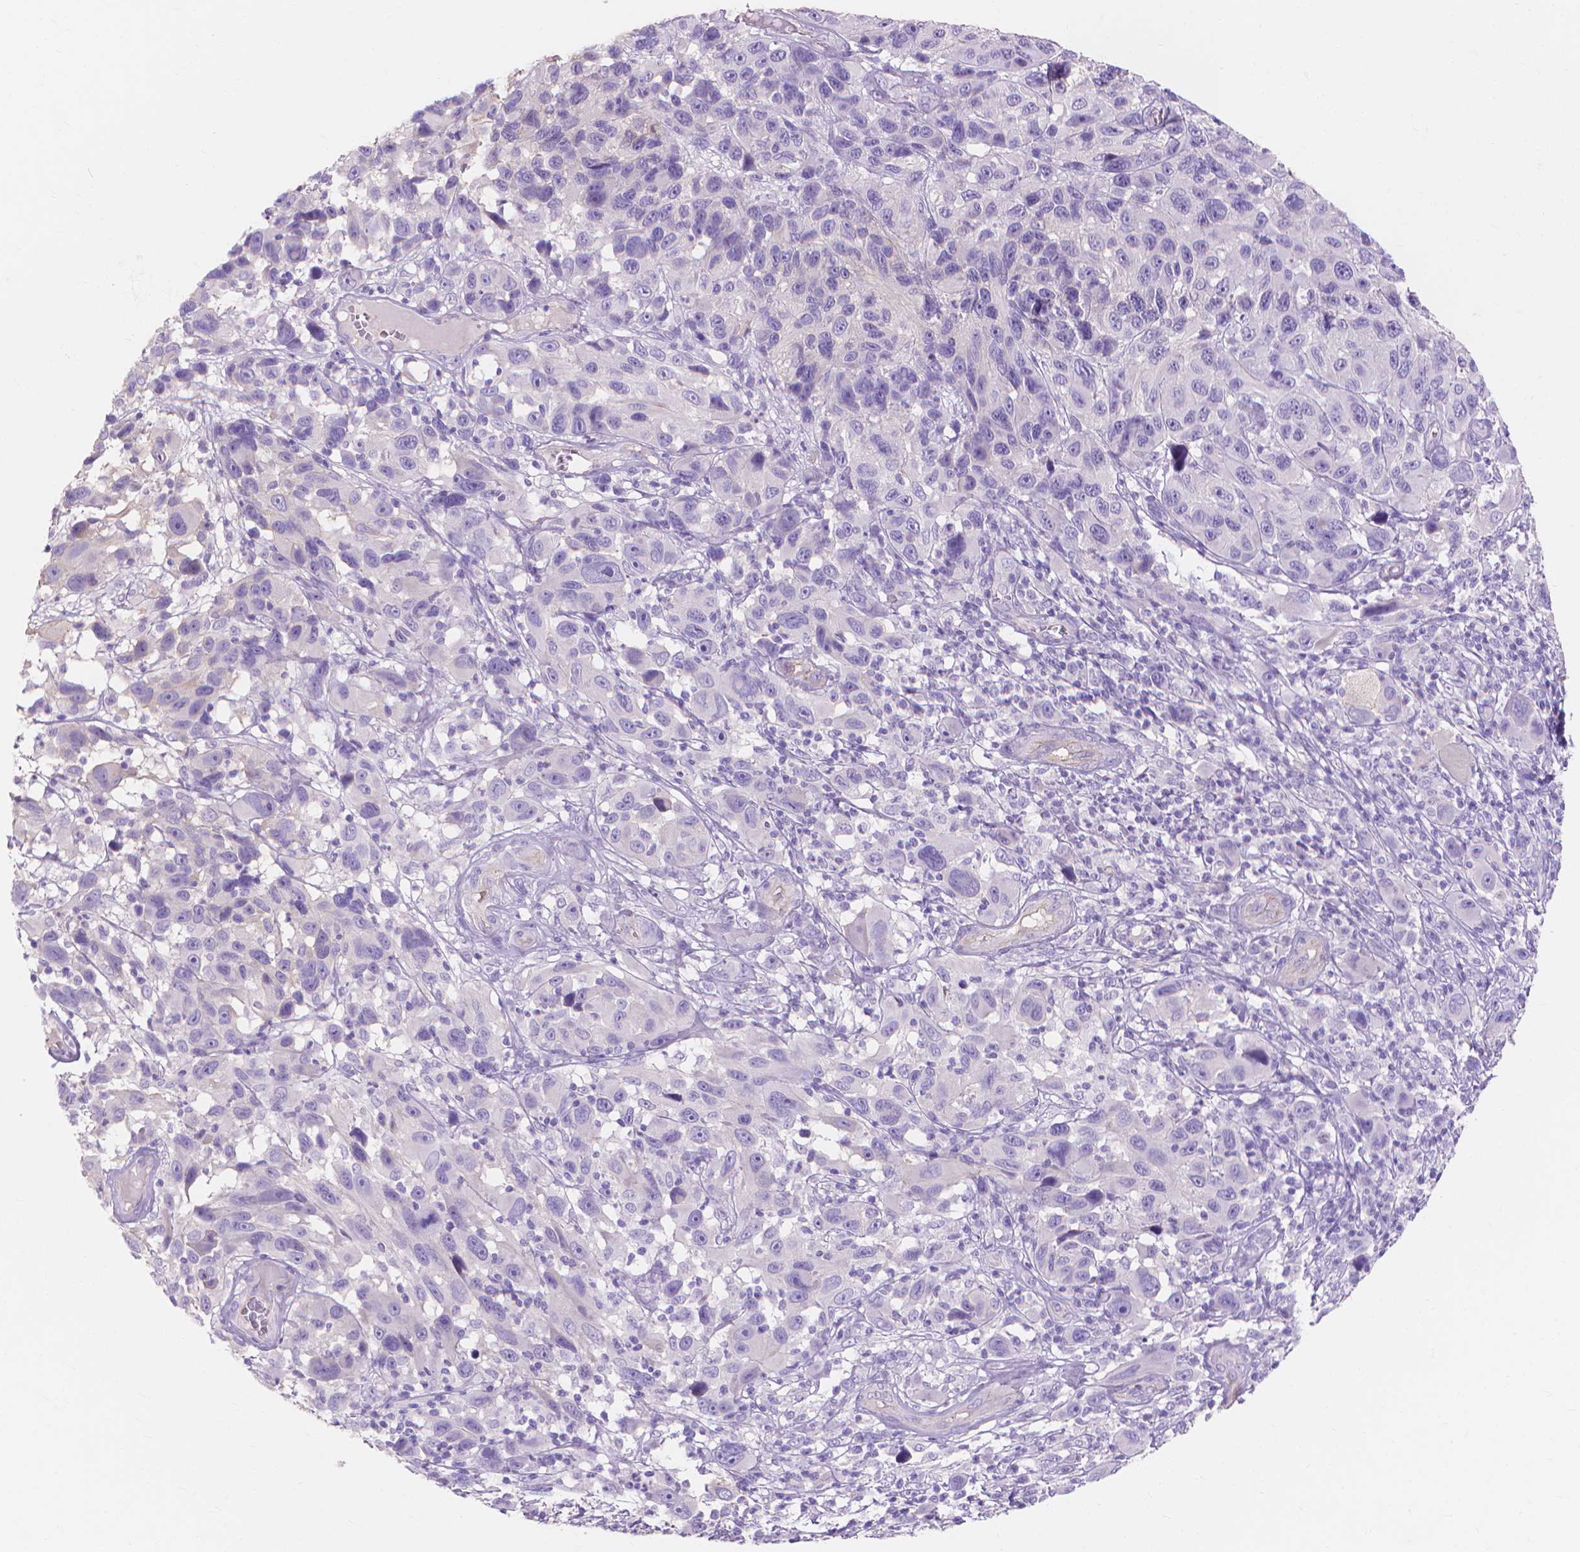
{"staining": {"intensity": "negative", "quantity": "none", "location": "none"}, "tissue": "melanoma", "cell_type": "Tumor cells", "image_type": "cancer", "snomed": [{"axis": "morphology", "description": "Malignant melanoma, NOS"}, {"axis": "topography", "description": "Skin"}], "caption": "The IHC histopathology image has no significant expression in tumor cells of melanoma tissue.", "gene": "MBLAC1", "patient": {"sex": "male", "age": 53}}